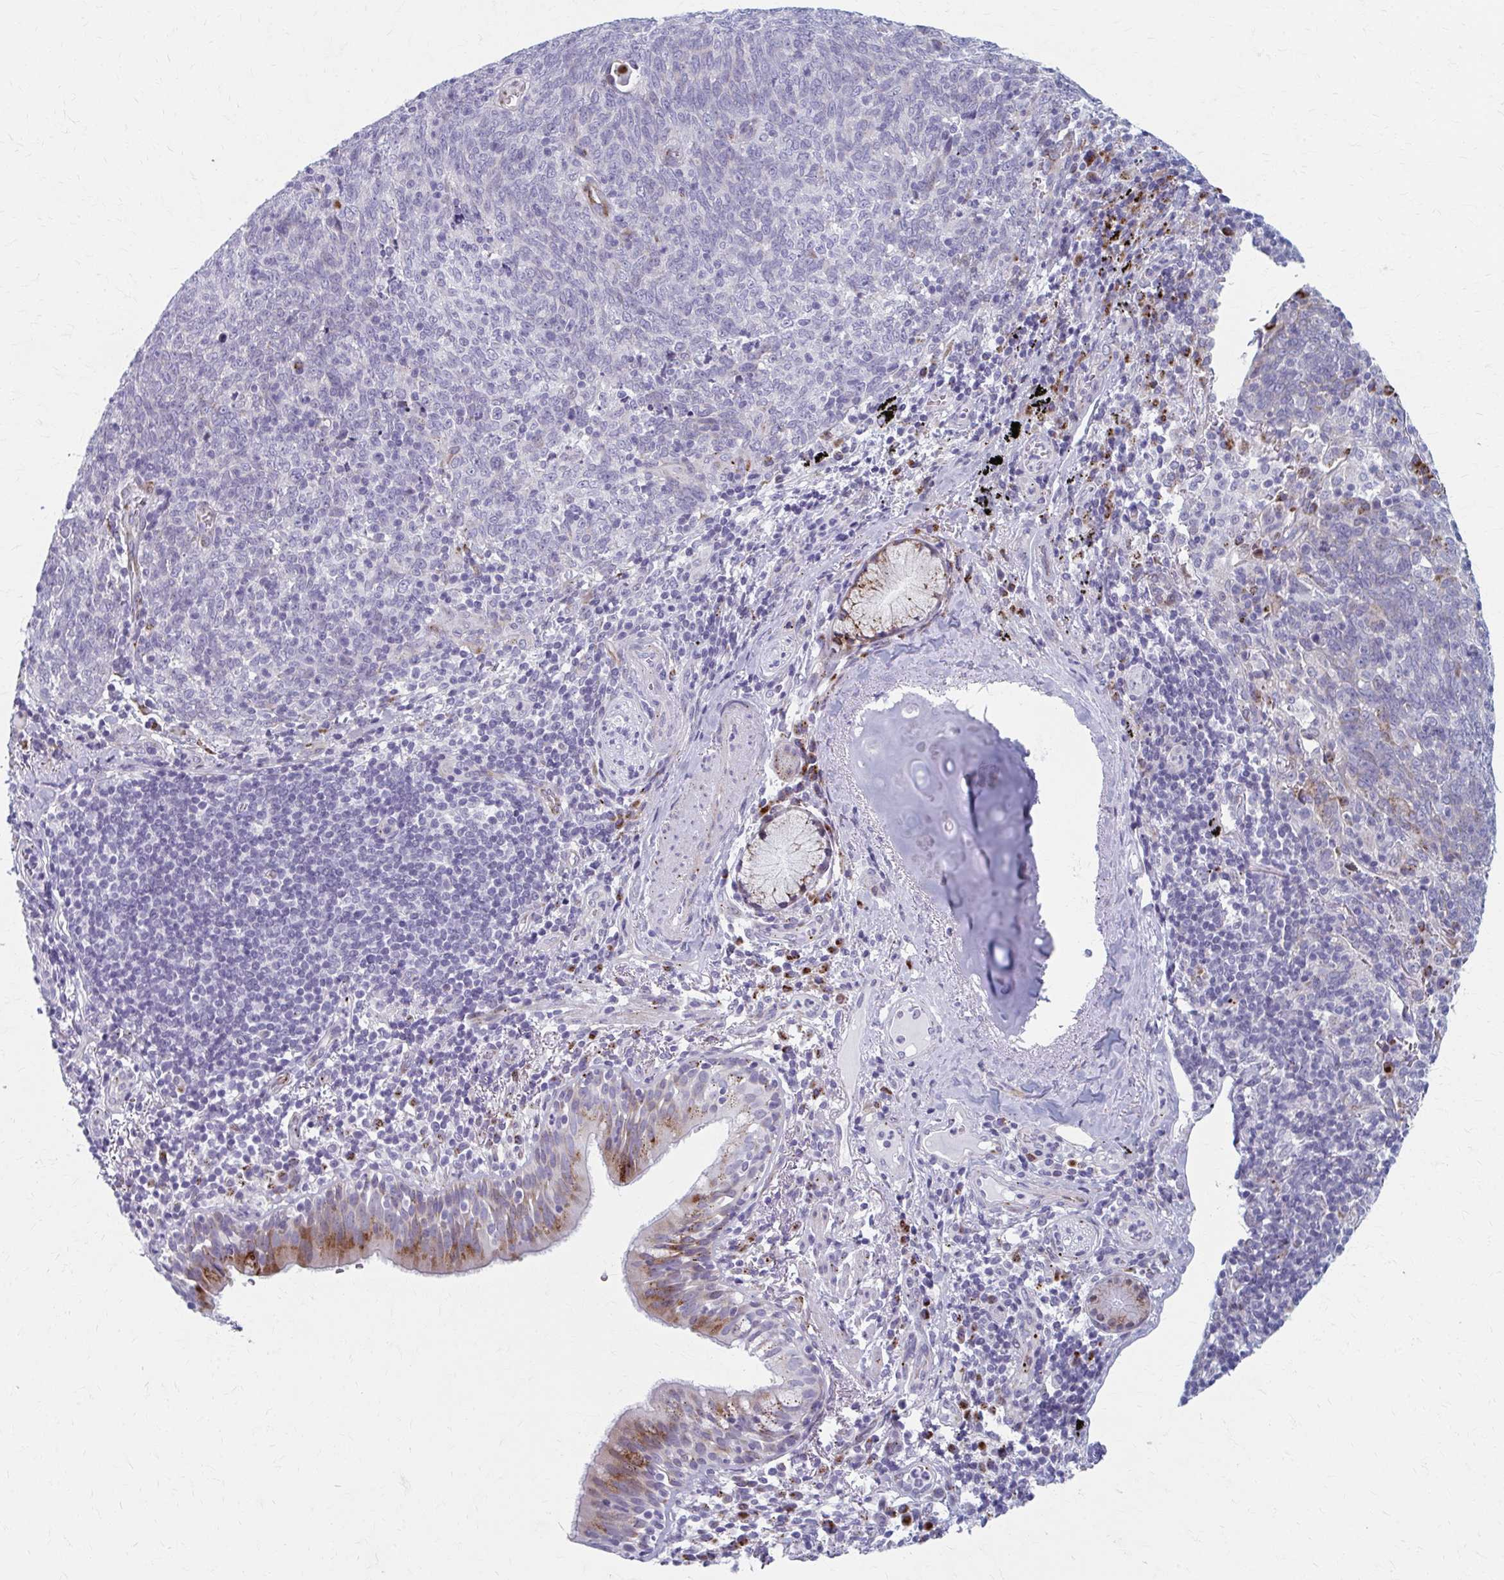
{"staining": {"intensity": "negative", "quantity": "none", "location": "none"}, "tissue": "lung cancer", "cell_type": "Tumor cells", "image_type": "cancer", "snomed": [{"axis": "morphology", "description": "Squamous cell carcinoma, NOS"}, {"axis": "topography", "description": "Lung"}], "caption": "Tumor cells are negative for brown protein staining in lung cancer.", "gene": "OLFM2", "patient": {"sex": "female", "age": 72}}